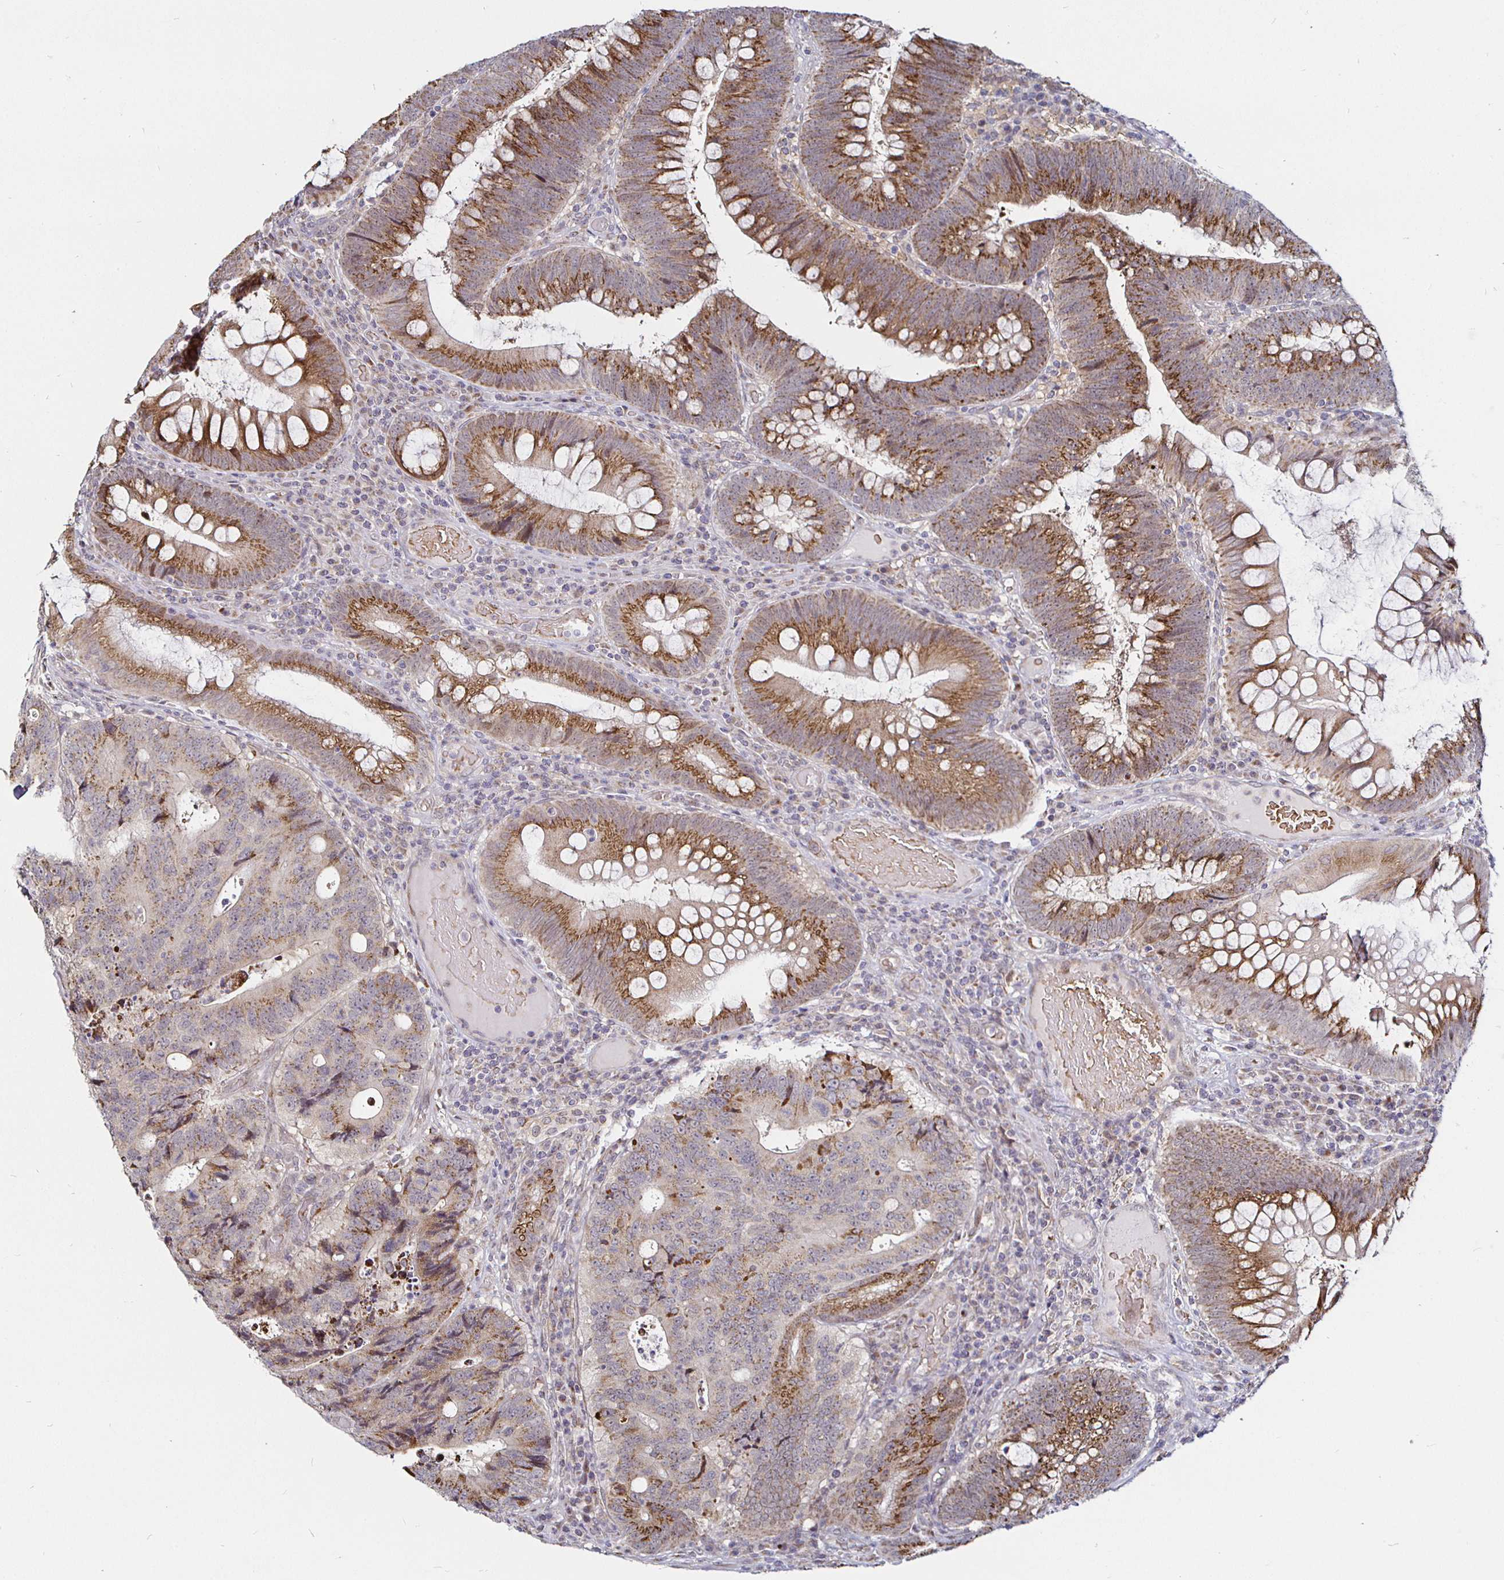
{"staining": {"intensity": "moderate", "quantity": "25%-75%", "location": "cytoplasmic/membranous"}, "tissue": "colorectal cancer", "cell_type": "Tumor cells", "image_type": "cancer", "snomed": [{"axis": "morphology", "description": "Adenocarcinoma, NOS"}, {"axis": "topography", "description": "Colon"}], "caption": "DAB immunohistochemical staining of colorectal adenocarcinoma displays moderate cytoplasmic/membranous protein expression in approximately 25%-75% of tumor cells.", "gene": "ATG3", "patient": {"sex": "male", "age": 62}}